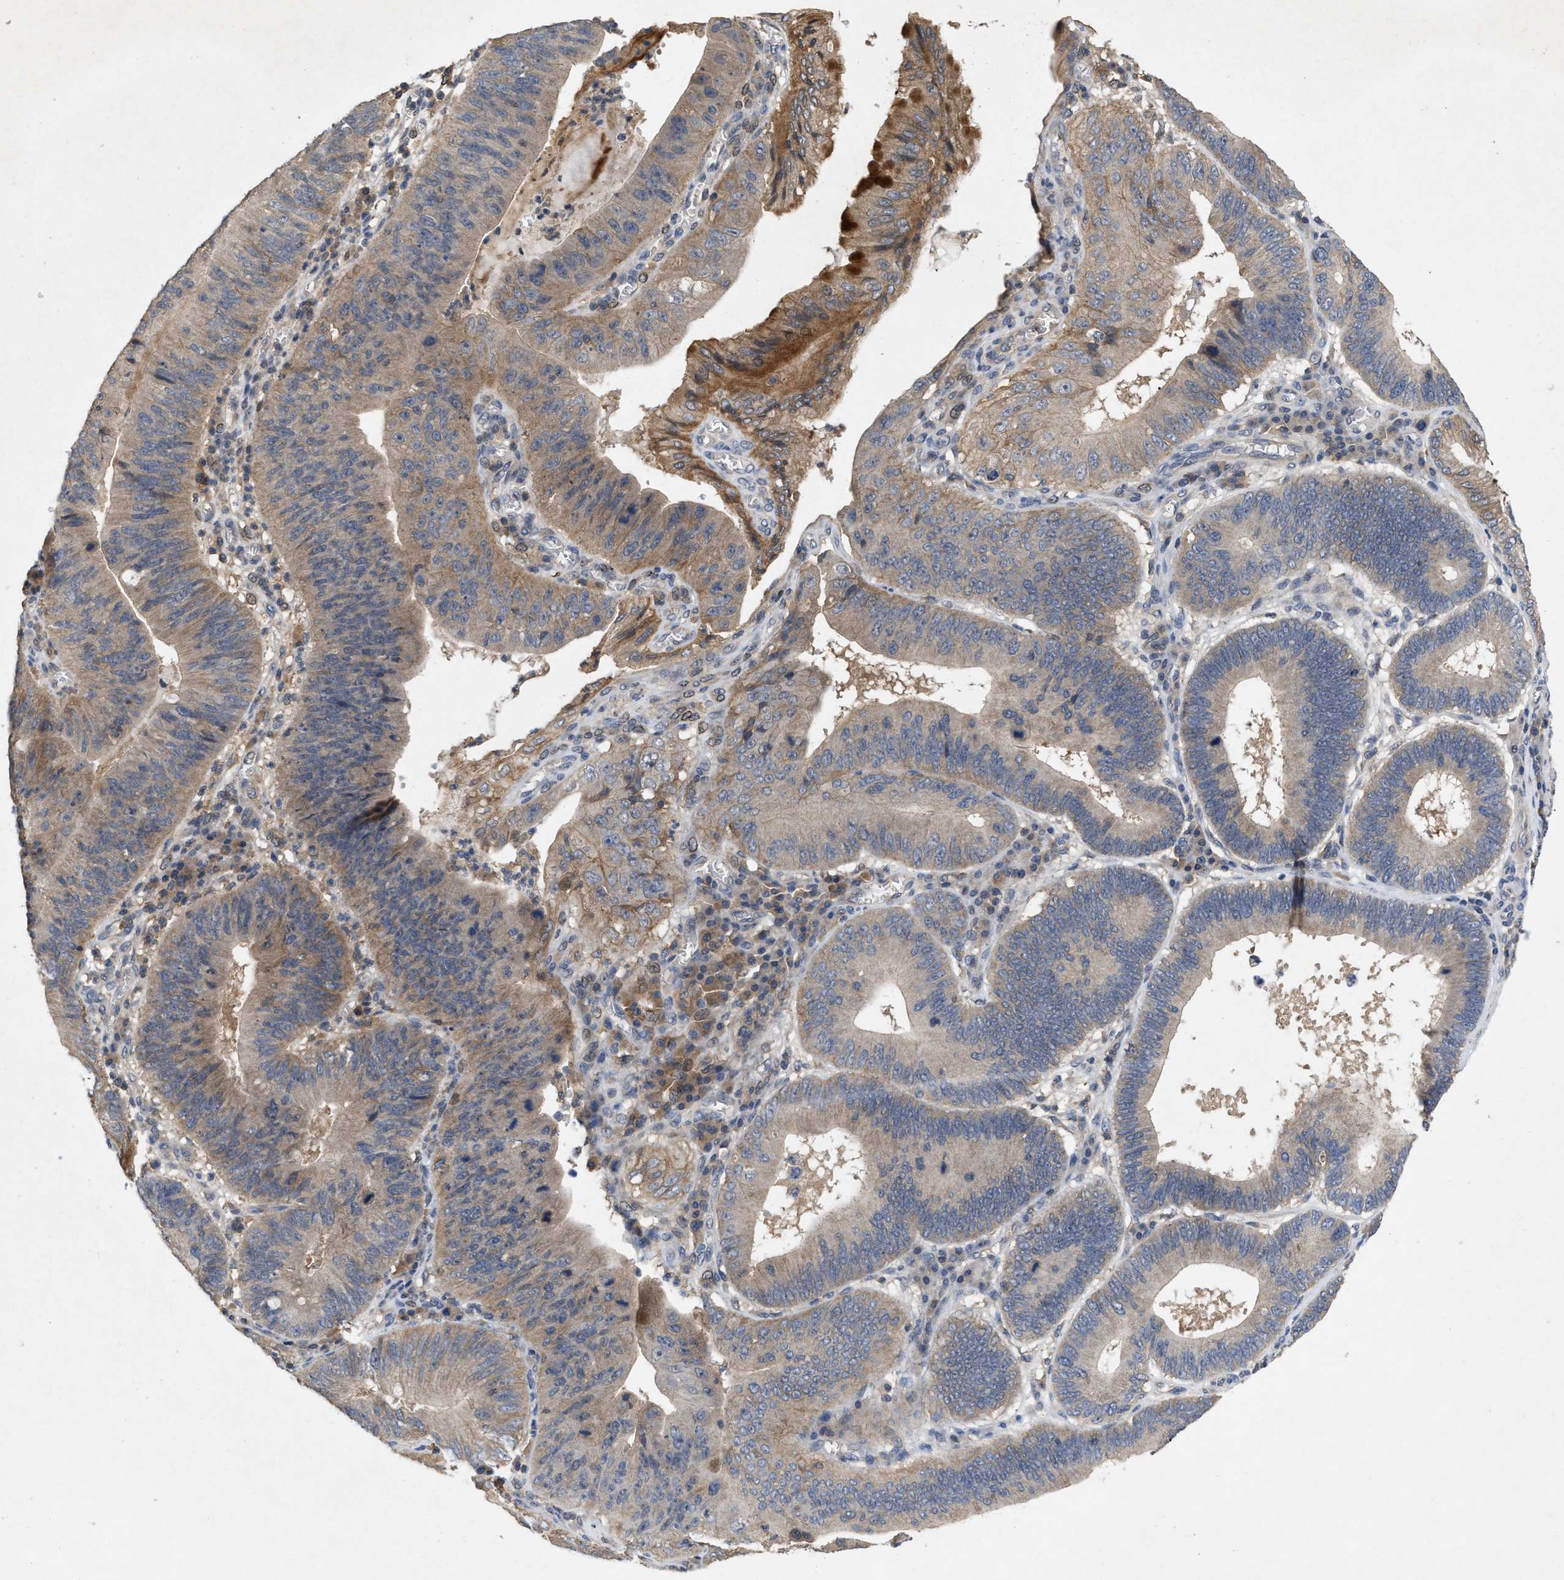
{"staining": {"intensity": "weak", "quantity": "25%-75%", "location": "cytoplasmic/membranous"}, "tissue": "stomach cancer", "cell_type": "Tumor cells", "image_type": "cancer", "snomed": [{"axis": "morphology", "description": "Adenocarcinoma, NOS"}, {"axis": "topography", "description": "Stomach"}], "caption": "Human stomach adenocarcinoma stained with a brown dye demonstrates weak cytoplasmic/membranous positive positivity in approximately 25%-75% of tumor cells.", "gene": "LPAR2", "patient": {"sex": "male", "age": 59}}